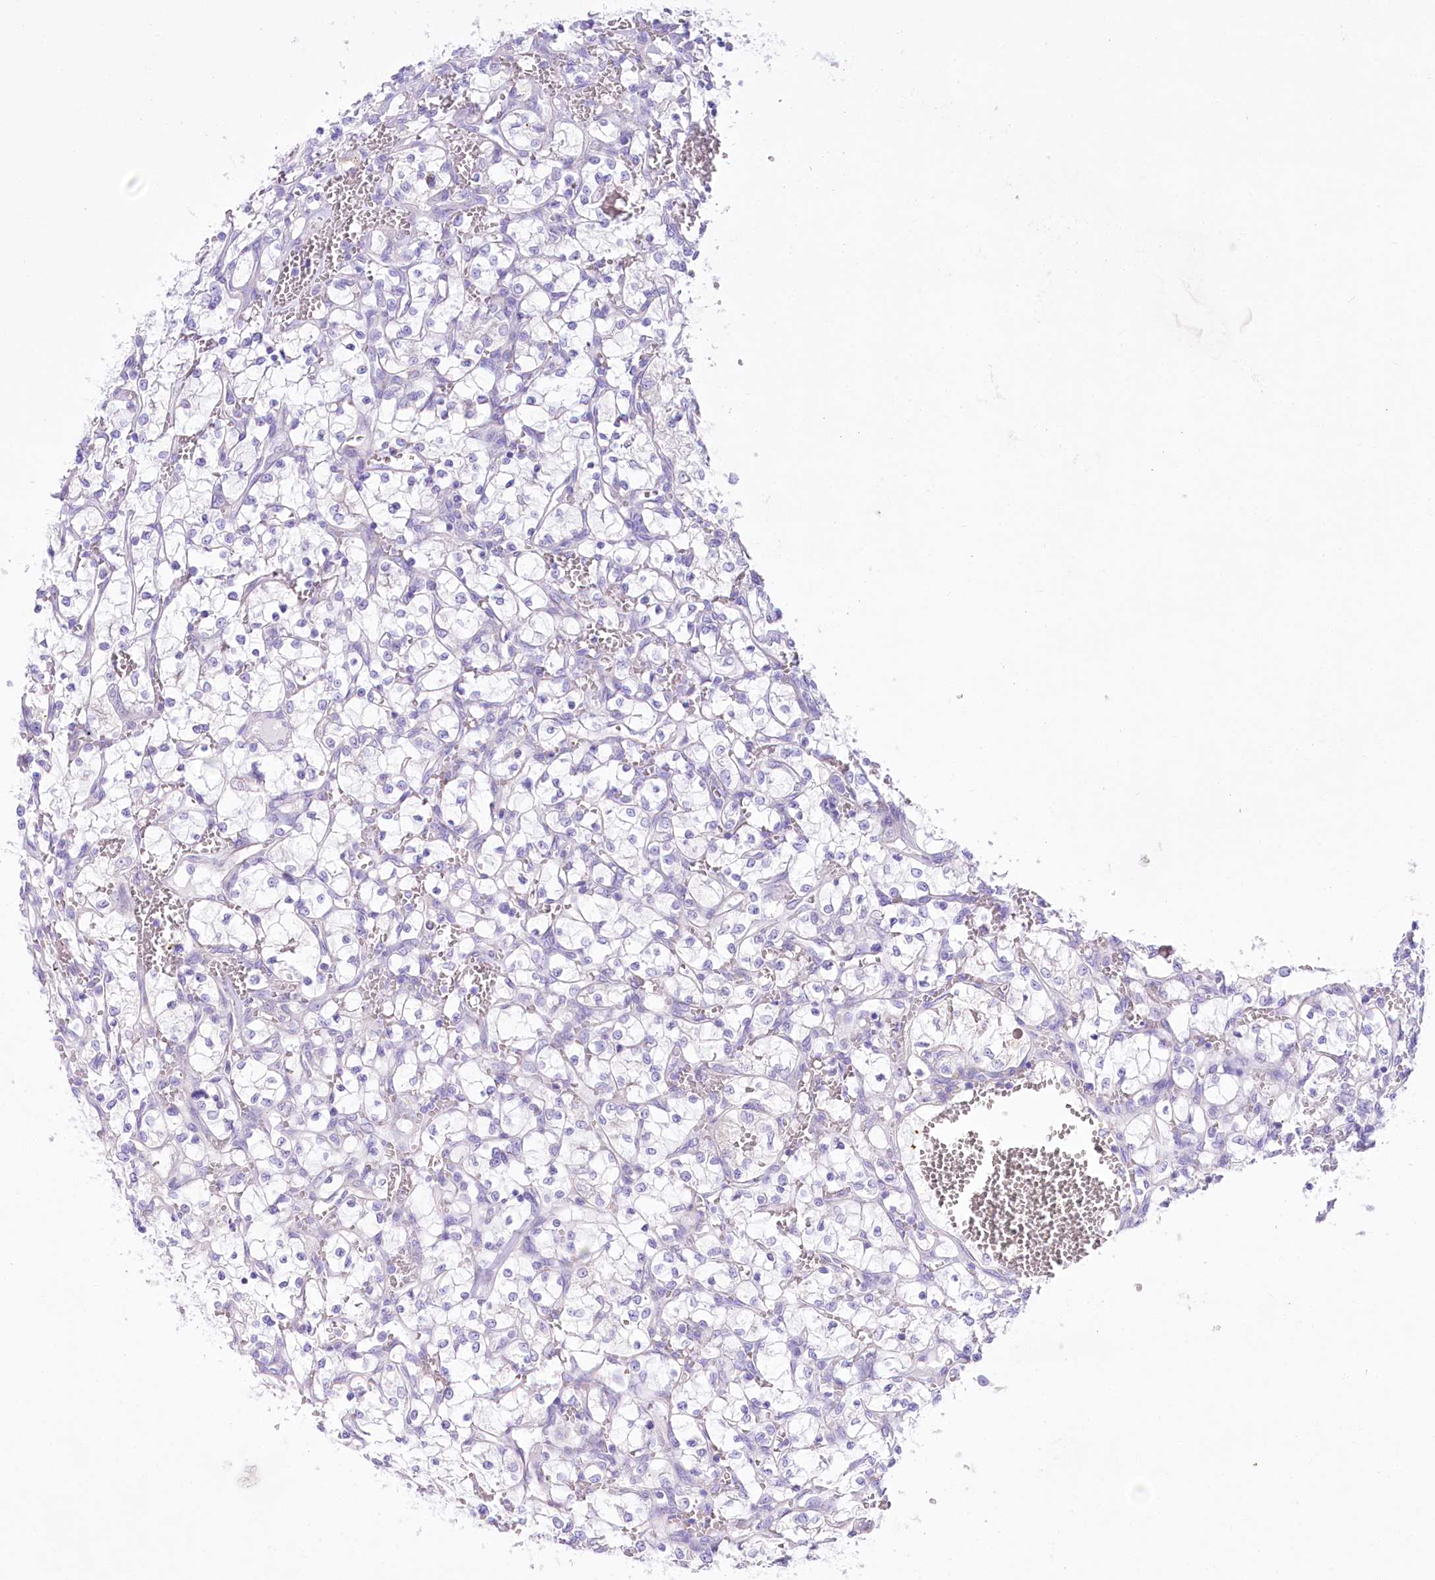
{"staining": {"intensity": "negative", "quantity": "none", "location": "none"}, "tissue": "renal cancer", "cell_type": "Tumor cells", "image_type": "cancer", "snomed": [{"axis": "morphology", "description": "Adenocarcinoma, NOS"}, {"axis": "topography", "description": "Kidney"}], "caption": "An IHC photomicrograph of renal cancer (adenocarcinoma) is shown. There is no staining in tumor cells of renal cancer (adenocarcinoma).", "gene": "LRRC34", "patient": {"sex": "female", "age": 69}}